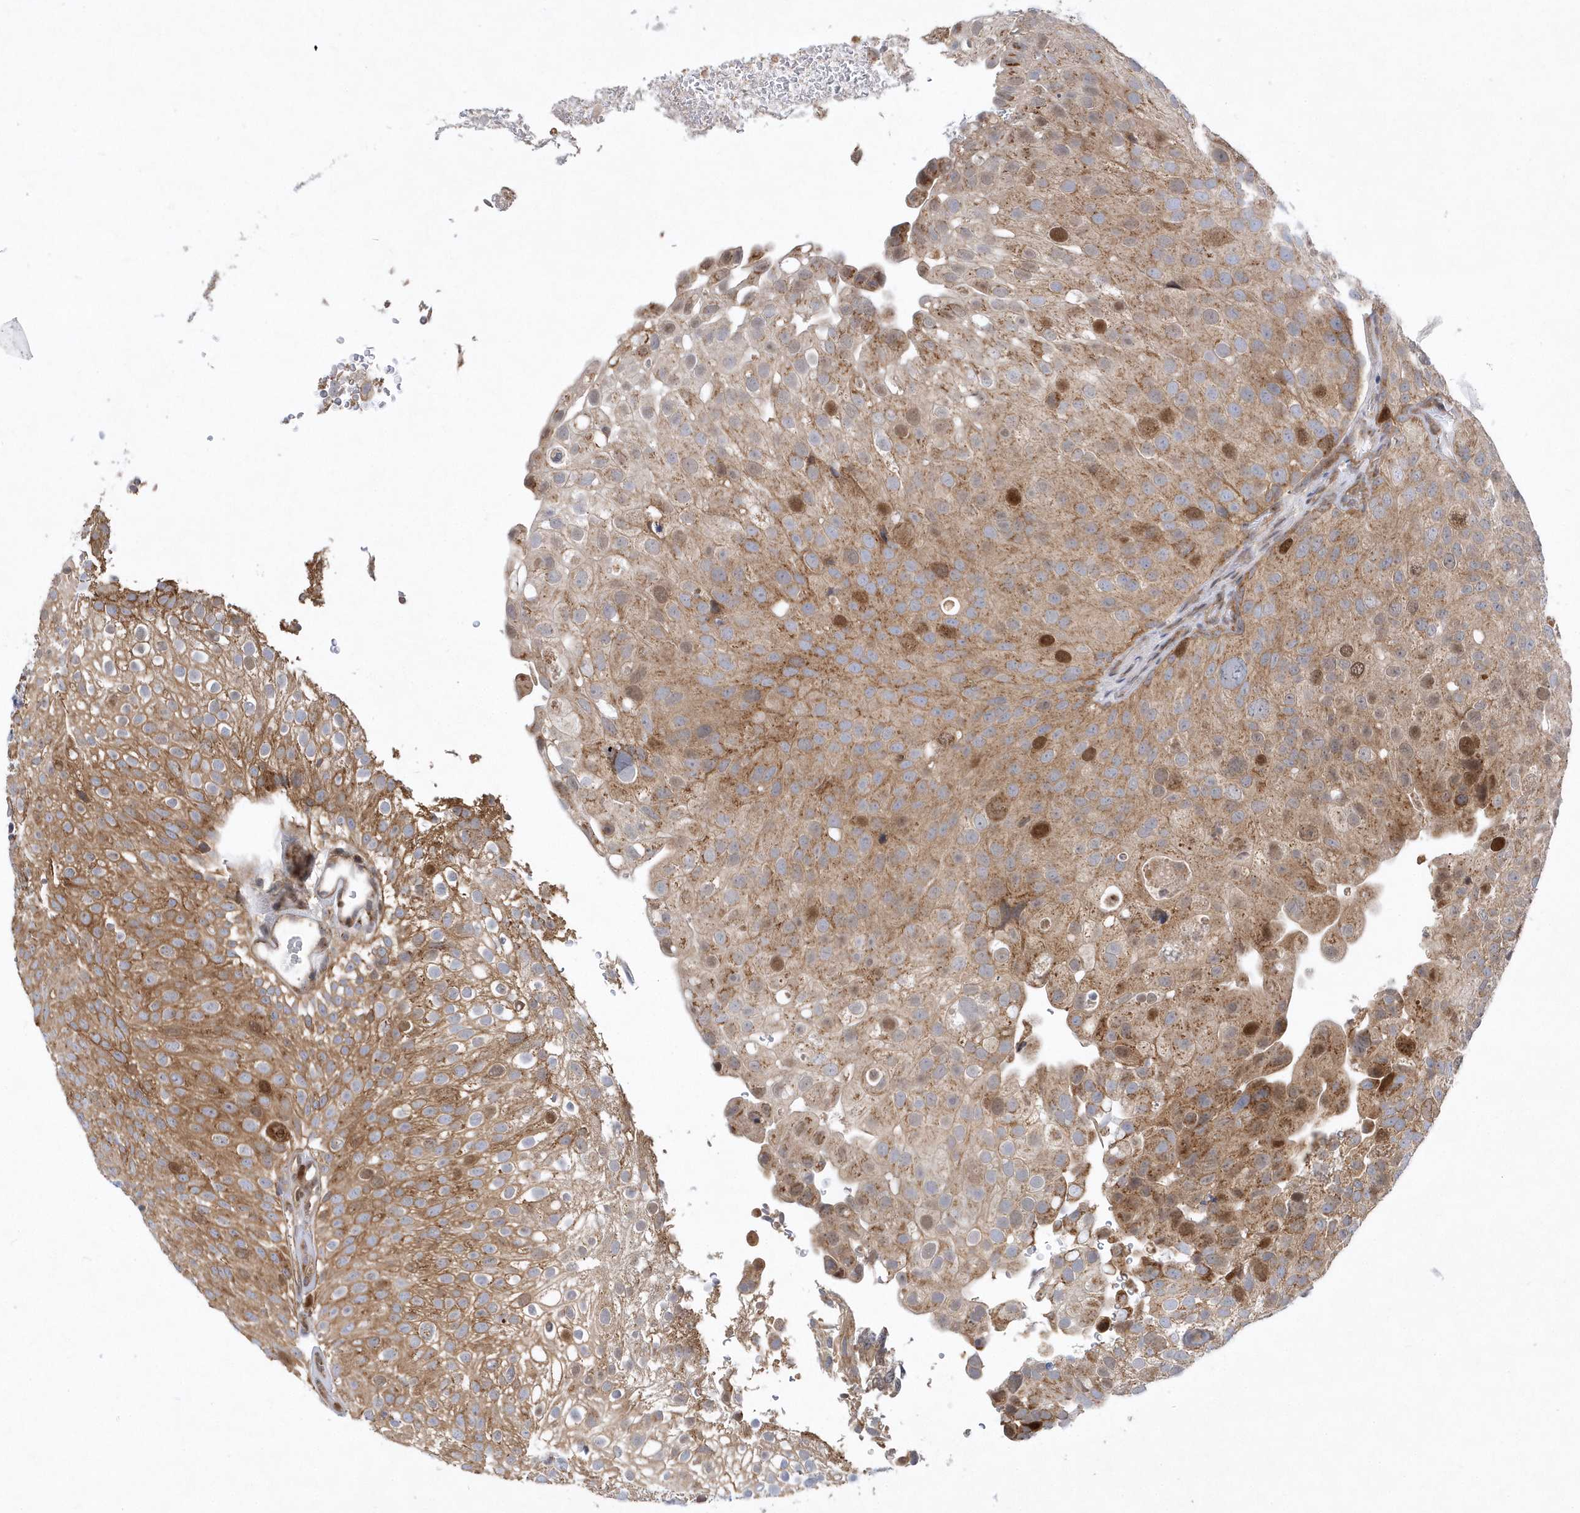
{"staining": {"intensity": "moderate", "quantity": ">75%", "location": "cytoplasmic/membranous,nuclear"}, "tissue": "urothelial cancer", "cell_type": "Tumor cells", "image_type": "cancer", "snomed": [{"axis": "morphology", "description": "Urothelial carcinoma, Low grade"}, {"axis": "topography", "description": "Urinary bladder"}], "caption": "Approximately >75% of tumor cells in urothelial cancer exhibit moderate cytoplasmic/membranous and nuclear protein expression as visualized by brown immunohistochemical staining.", "gene": "MXI1", "patient": {"sex": "male", "age": 78}}